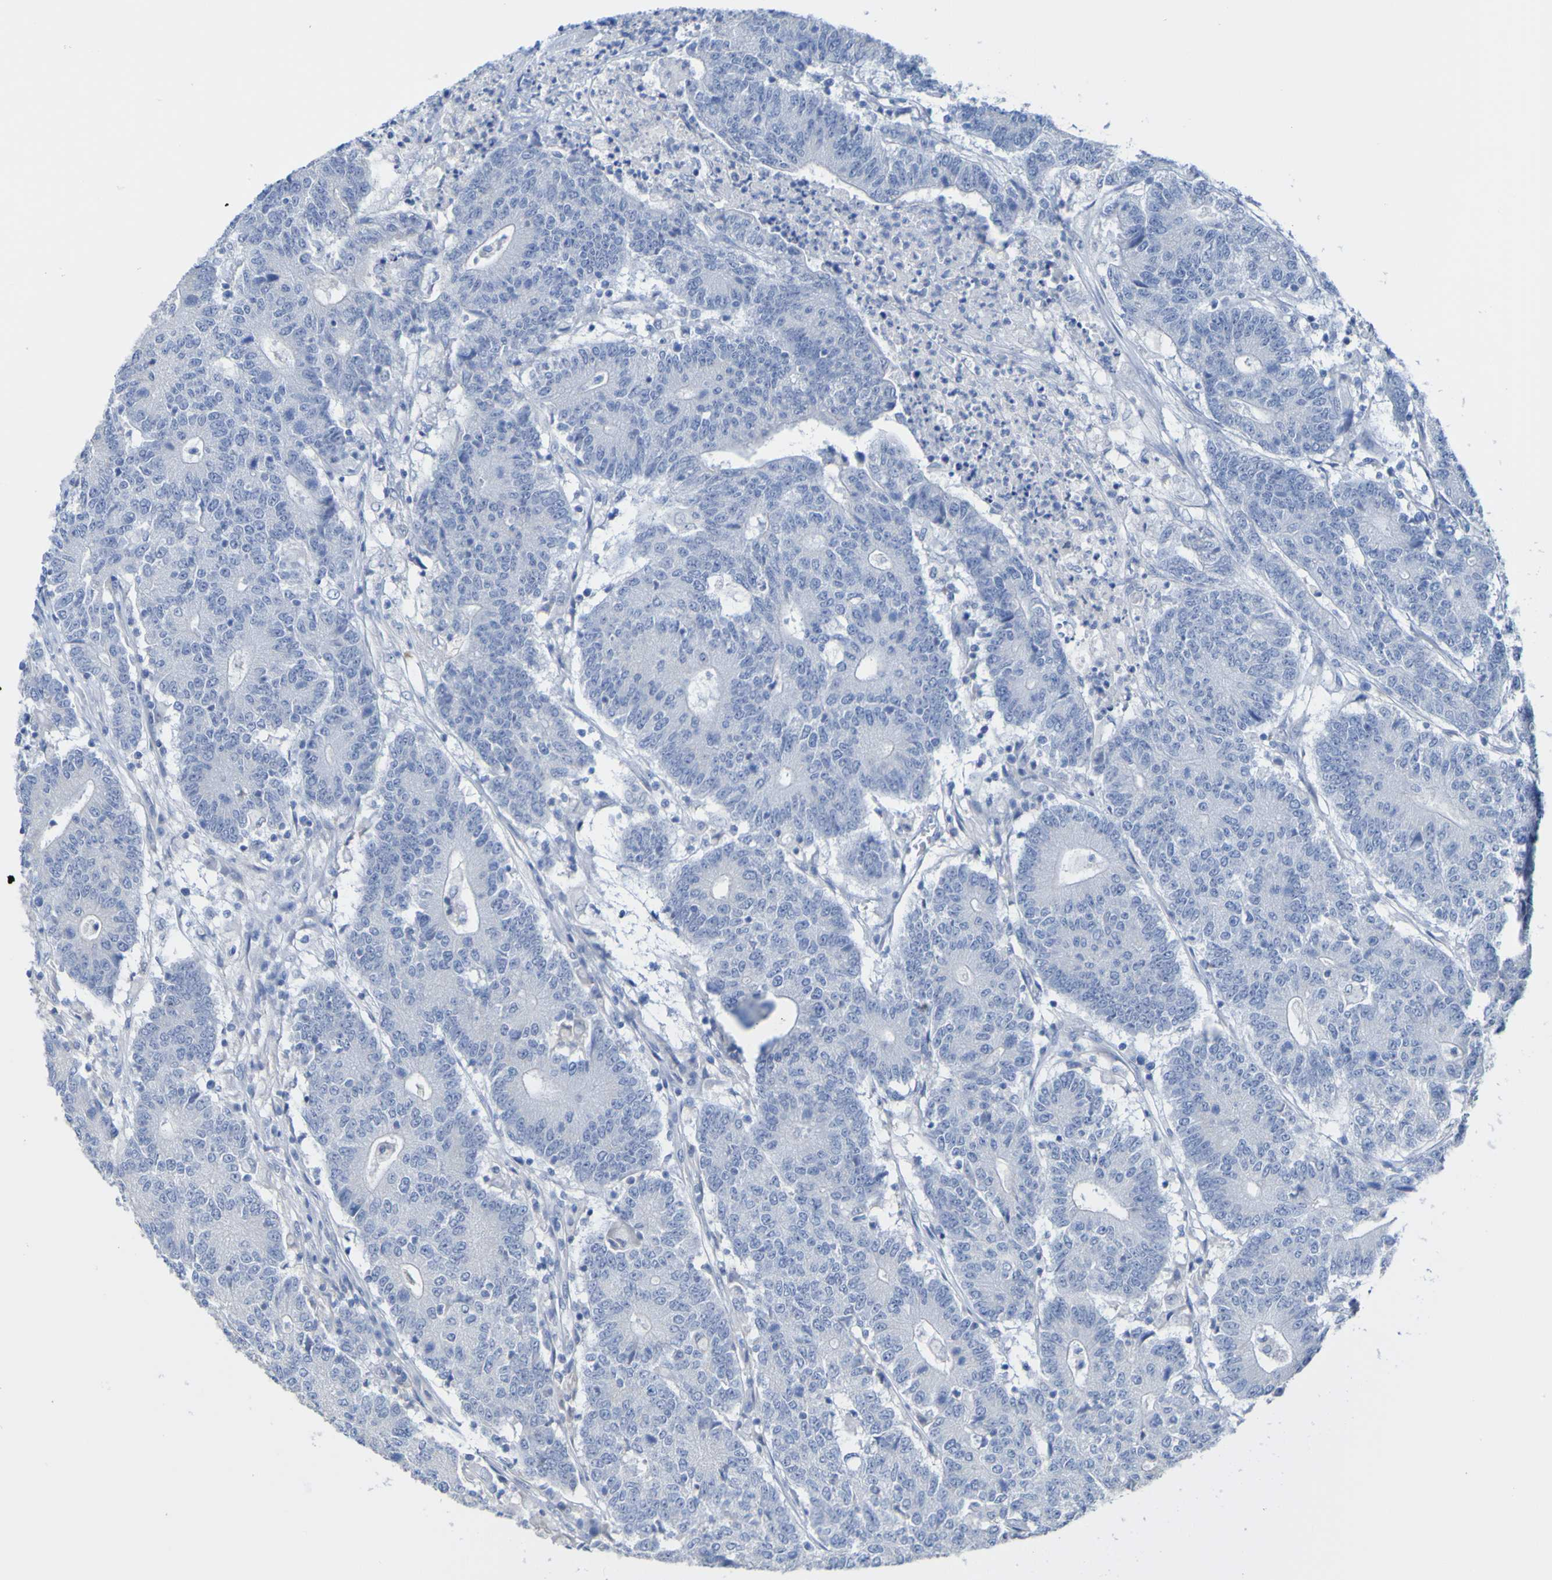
{"staining": {"intensity": "negative", "quantity": "none", "location": "none"}, "tissue": "colorectal cancer", "cell_type": "Tumor cells", "image_type": "cancer", "snomed": [{"axis": "morphology", "description": "Normal tissue, NOS"}, {"axis": "morphology", "description": "Adenocarcinoma, NOS"}, {"axis": "topography", "description": "Colon"}], "caption": "High power microscopy photomicrograph of an IHC micrograph of adenocarcinoma (colorectal), revealing no significant staining in tumor cells. (DAB (3,3'-diaminobenzidine) immunohistochemistry visualized using brightfield microscopy, high magnification).", "gene": "ACMSD", "patient": {"sex": "female", "age": 75}}